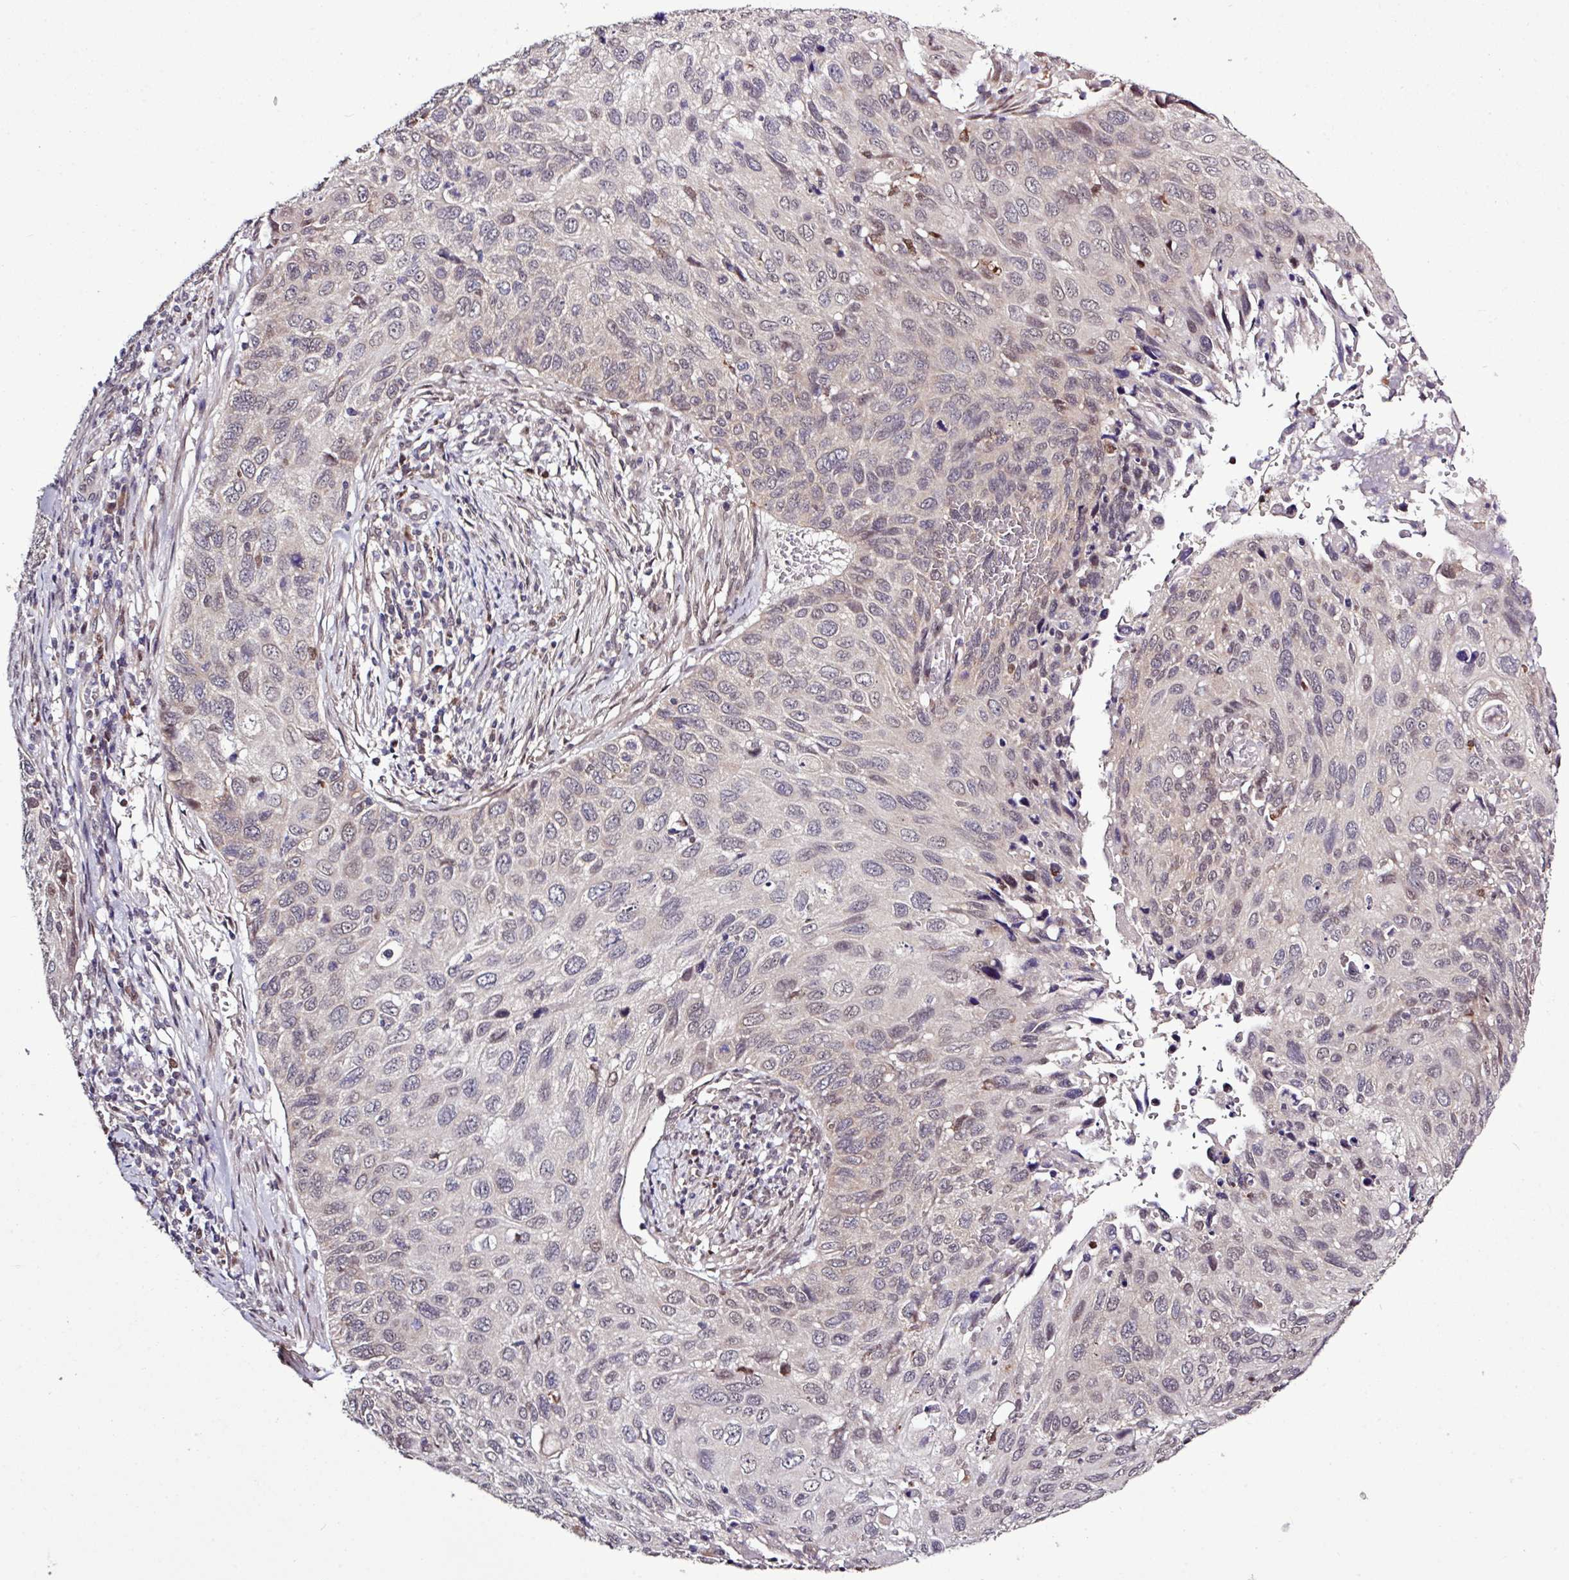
{"staining": {"intensity": "negative", "quantity": "none", "location": "none"}, "tissue": "cervical cancer", "cell_type": "Tumor cells", "image_type": "cancer", "snomed": [{"axis": "morphology", "description": "Squamous cell carcinoma, NOS"}, {"axis": "topography", "description": "Cervix"}], "caption": "A high-resolution image shows IHC staining of cervical cancer, which demonstrates no significant positivity in tumor cells.", "gene": "SKIC2", "patient": {"sex": "female", "age": 70}}